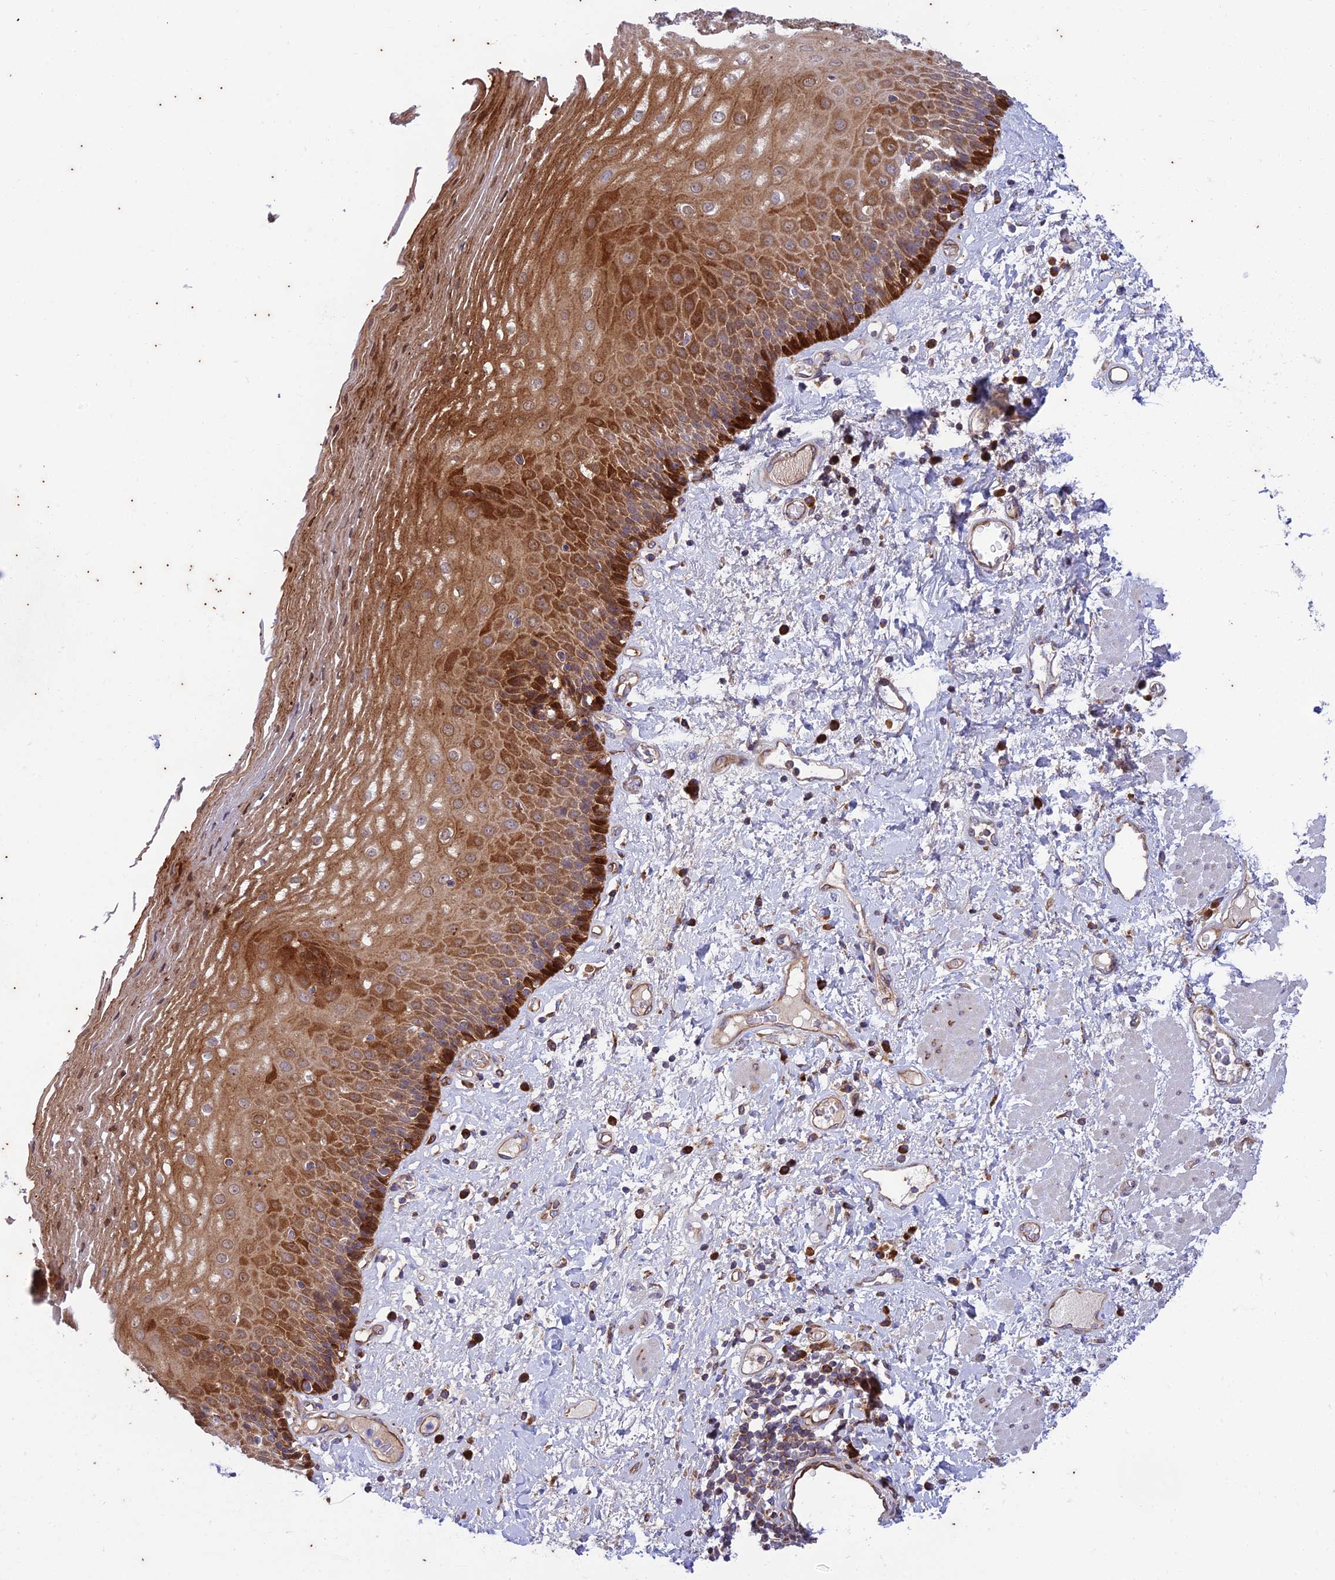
{"staining": {"intensity": "strong", "quantity": "25%-75%", "location": "cytoplasmic/membranous"}, "tissue": "esophagus", "cell_type": "Squamous epithelial cells", "image_type": "normal", "snomed": [{"axis": "morphology", "description": "Normal tissue, NOS"}, {"axis": "morphology", "description": "Adenocarcinoma, NOS"}, {"axis": "topography", "description": "Esophagus"}], "caption": "This photomicrograph displays unremarkable esophagus stained with immunohistochemistry to label a protein in brown. The cytoplasmic/membranous of squamous epithelial cells show strong positivity for the protein. Nuclei are counter-stained blue.", "gene": "PIMREG", "patient": {"sex": "male", "age": 62}}